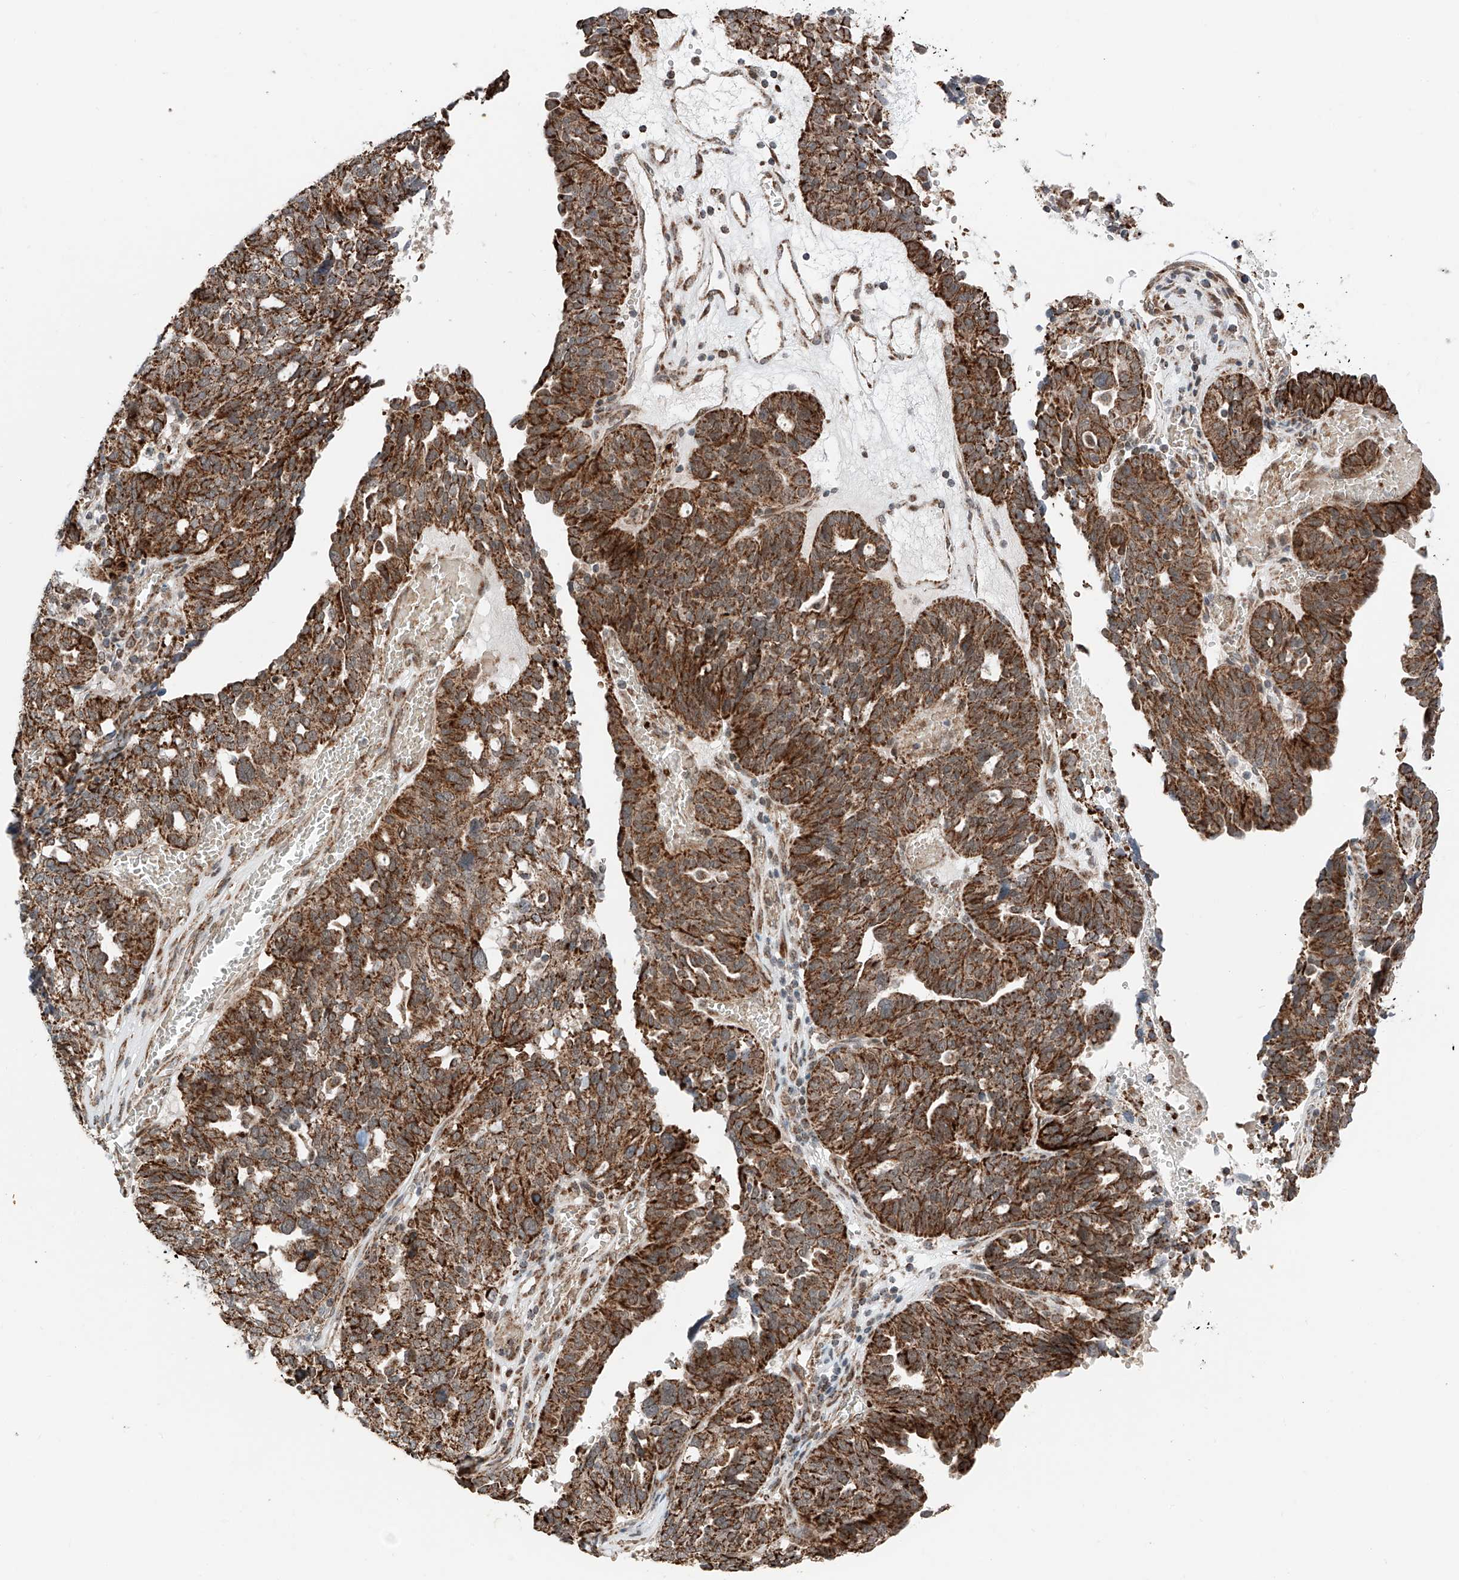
{"staining": {"intensity": "strong", "quantity": ">75%", "location": "cytoplasmic/membranous"}, "tissue": "ovarian cancer", "cell_type": "Tumor cells", "image_type": "cancer", "snomed": [{"axis": "morphology", "description": "Cystadenocarcinoma, serous, NOS"}, {"axis": "topography", "description": "Ovary"}], "caption": "IHC image of neoplastic tissue: human ovarian serous cystadenocarcinoma stained using IHC demonstrates high levels of strong protein expression localized specifically in the cytoplasmic/membranous of tumor cells, appearing as a cytoplasmic/membranous brown color.", "gene": "ZSCAN29", "patient": {"sex": "female", "age": 59}}